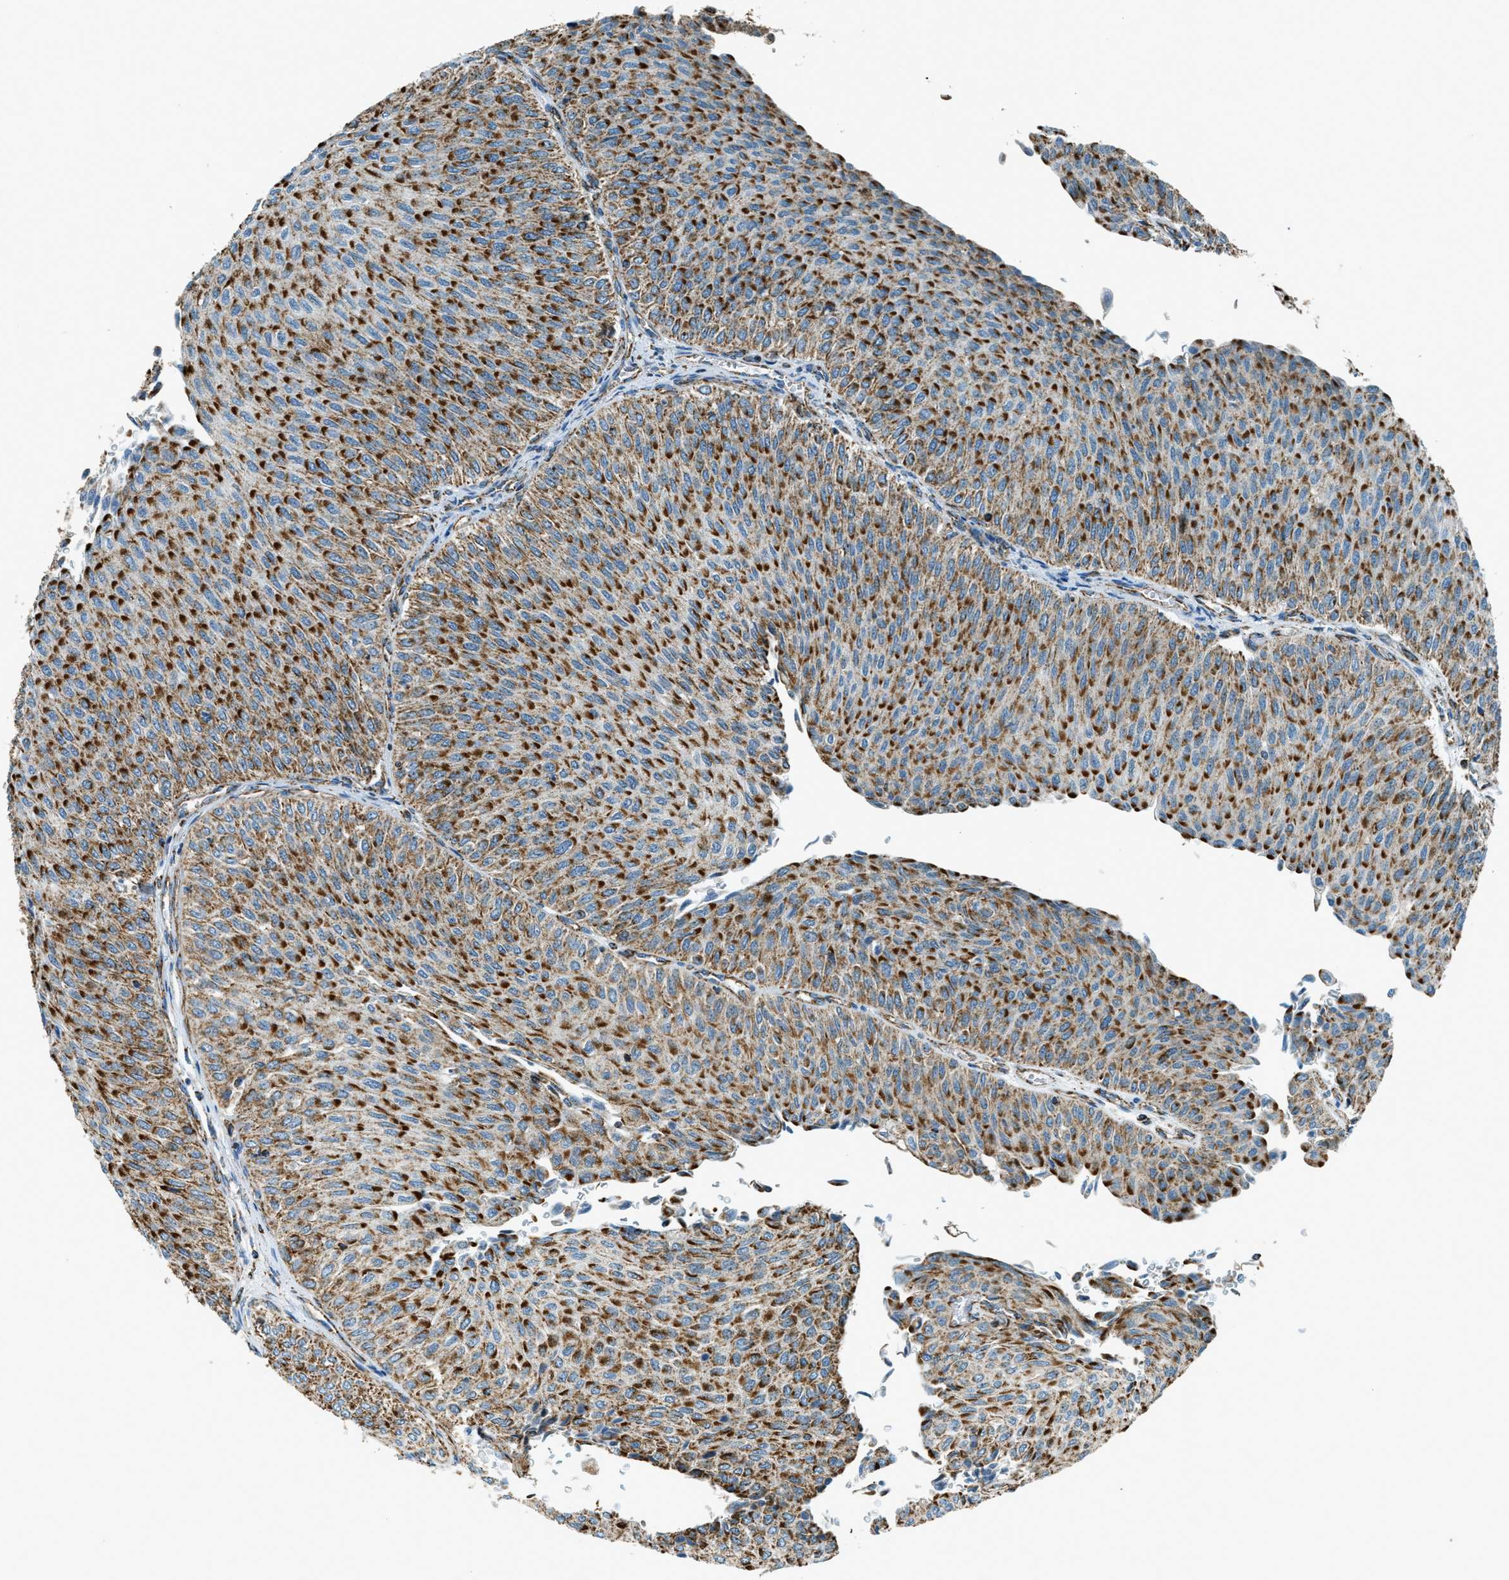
{"staining": {"intensity": "strong", "quantity": ">75%", "location": "cytoplasmic/membranous"}, "tissue": "urothelial cancer", "cell_type": "Tumor cells", "image_type": "cancer", "snomed": [{"axis": "morphology", "description": "Urothelial carcinoma, Low grade"}, {"axis": "topography", "description": "Urinary bladder"}], "caption": "The histopathology image shows immunohistochemical staining of urothelial cancer. There is strong cytoplasmic/membranous staining is seen in about >75% of tumor cells.", "gene": "CHST15", "patient": {"sex": "male", "age": 78}}